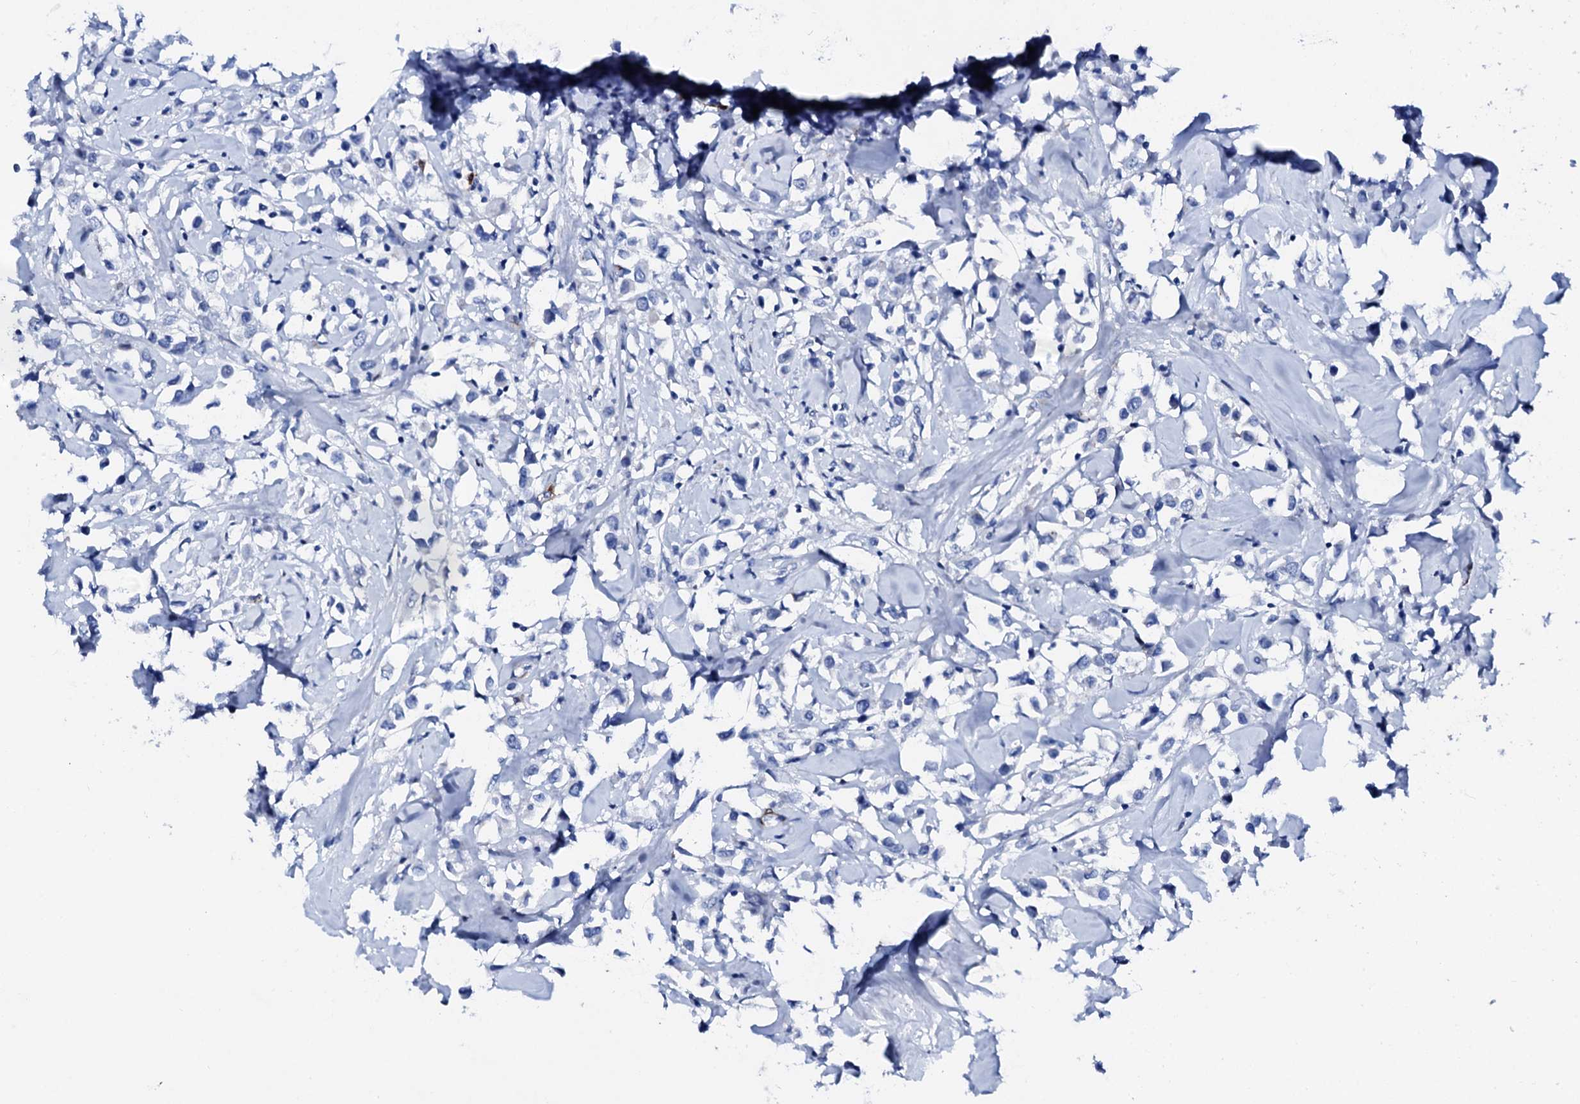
{"staining": {"intensity": "negative", "quantity": "none", "location": "none"}, "tissue": "breast cancer", "cell_type": "Tumor cells", "image_type": "cancer", "snomed": [{"axis": "morphology", "description": "Duct carcinoma"}, {"axis": "topography", "description": "Breast"}], "caption": "There is no significant staining in tumor cells of breast invasive ductal carcinoma.", "gene": "NRIP2", "patient": {"sex": "female", "age": 87}}